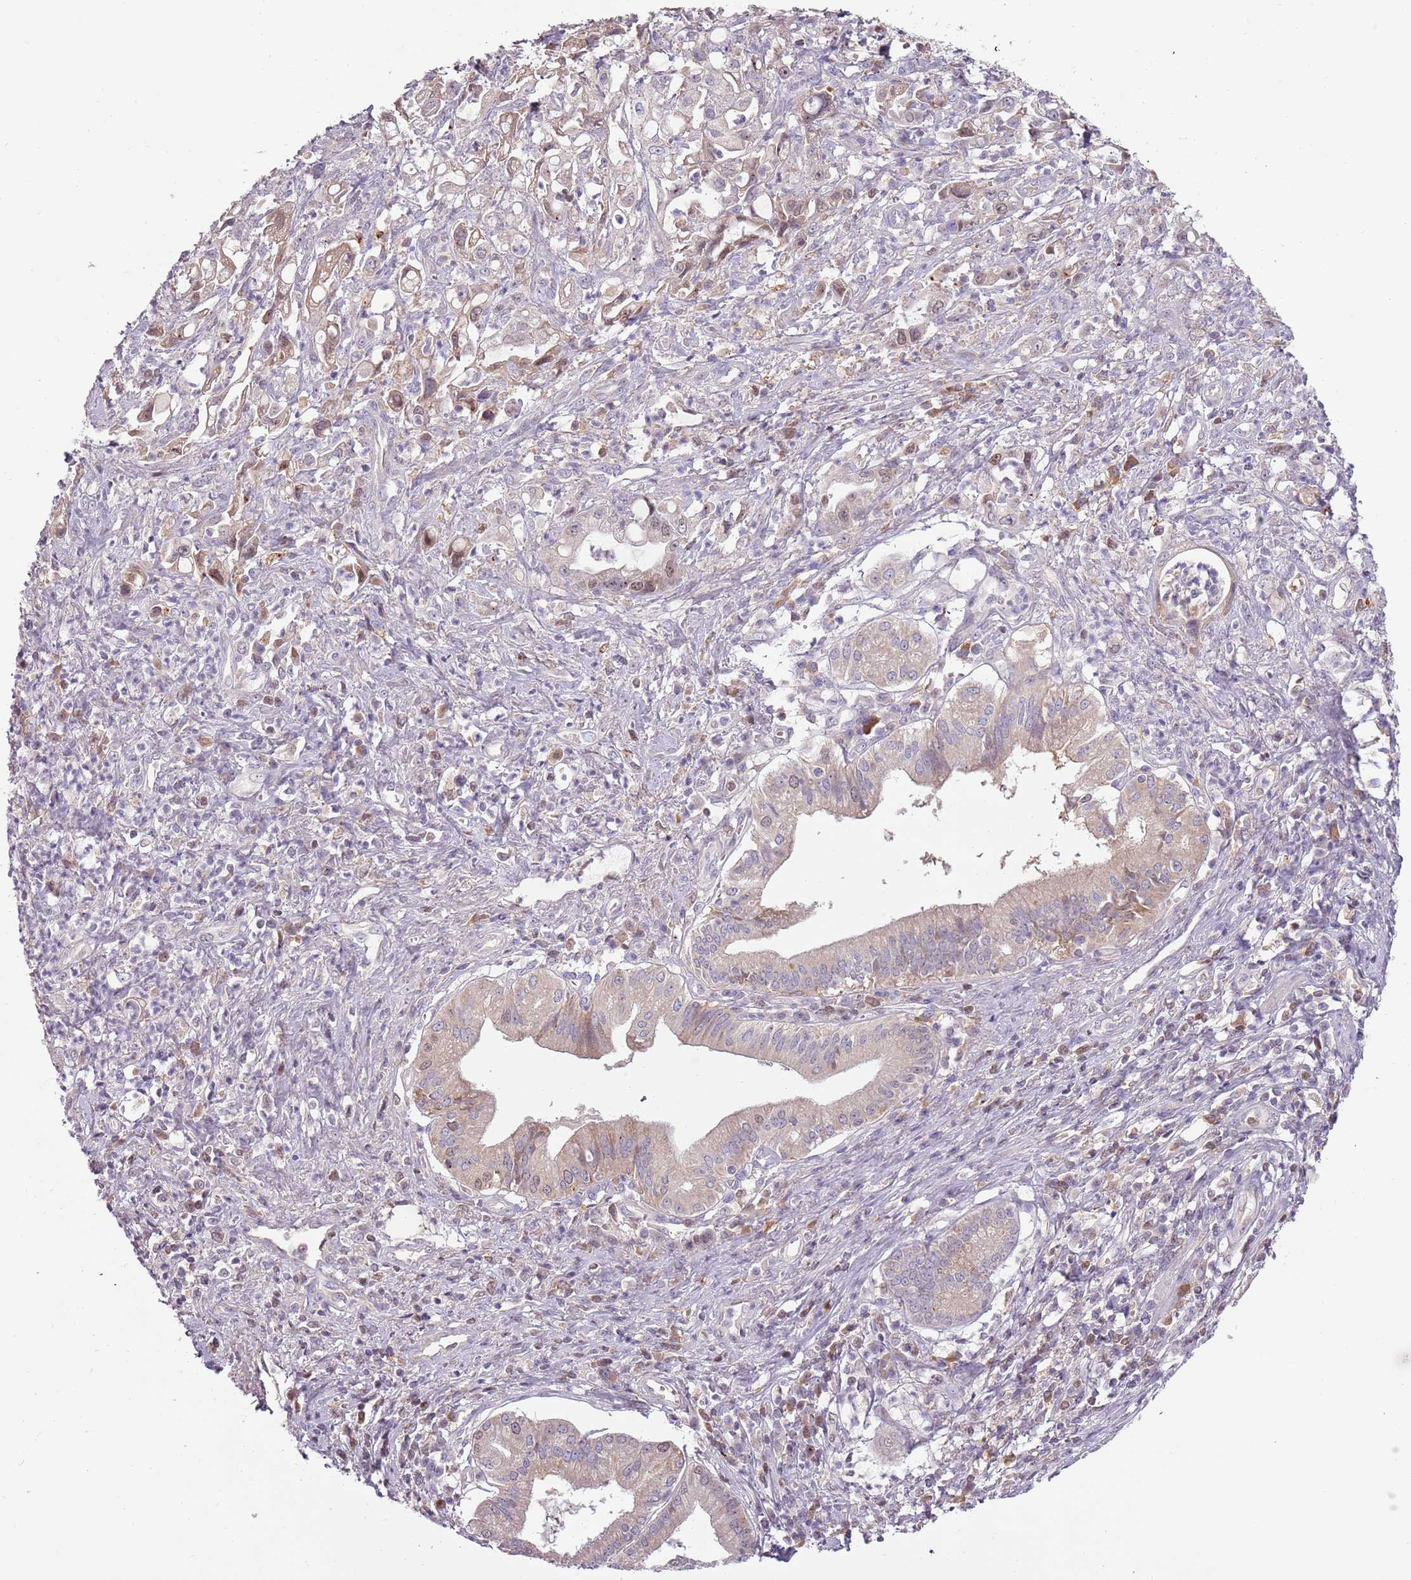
{"staining": {"intensity": "moderate", "quantity": "25%-75%", "location": "nuclear"}, "tissue": "pancreatic cancer", "cell_type": "Tumor cells", "image_type": "cancer", "snomed": [{"axis": "morphology", "description": "Adenocarcinoma, NOS"}, {"axis": "topography", "description": "Pancreas"}], "caption": "This is an image of IHC staining of adenocarcinoma (pancreatic), which shows moderate positivity in the nuclear of tumor cells.", "gene": "SYS1", "patient": {"sex": "female", "age": 61}}